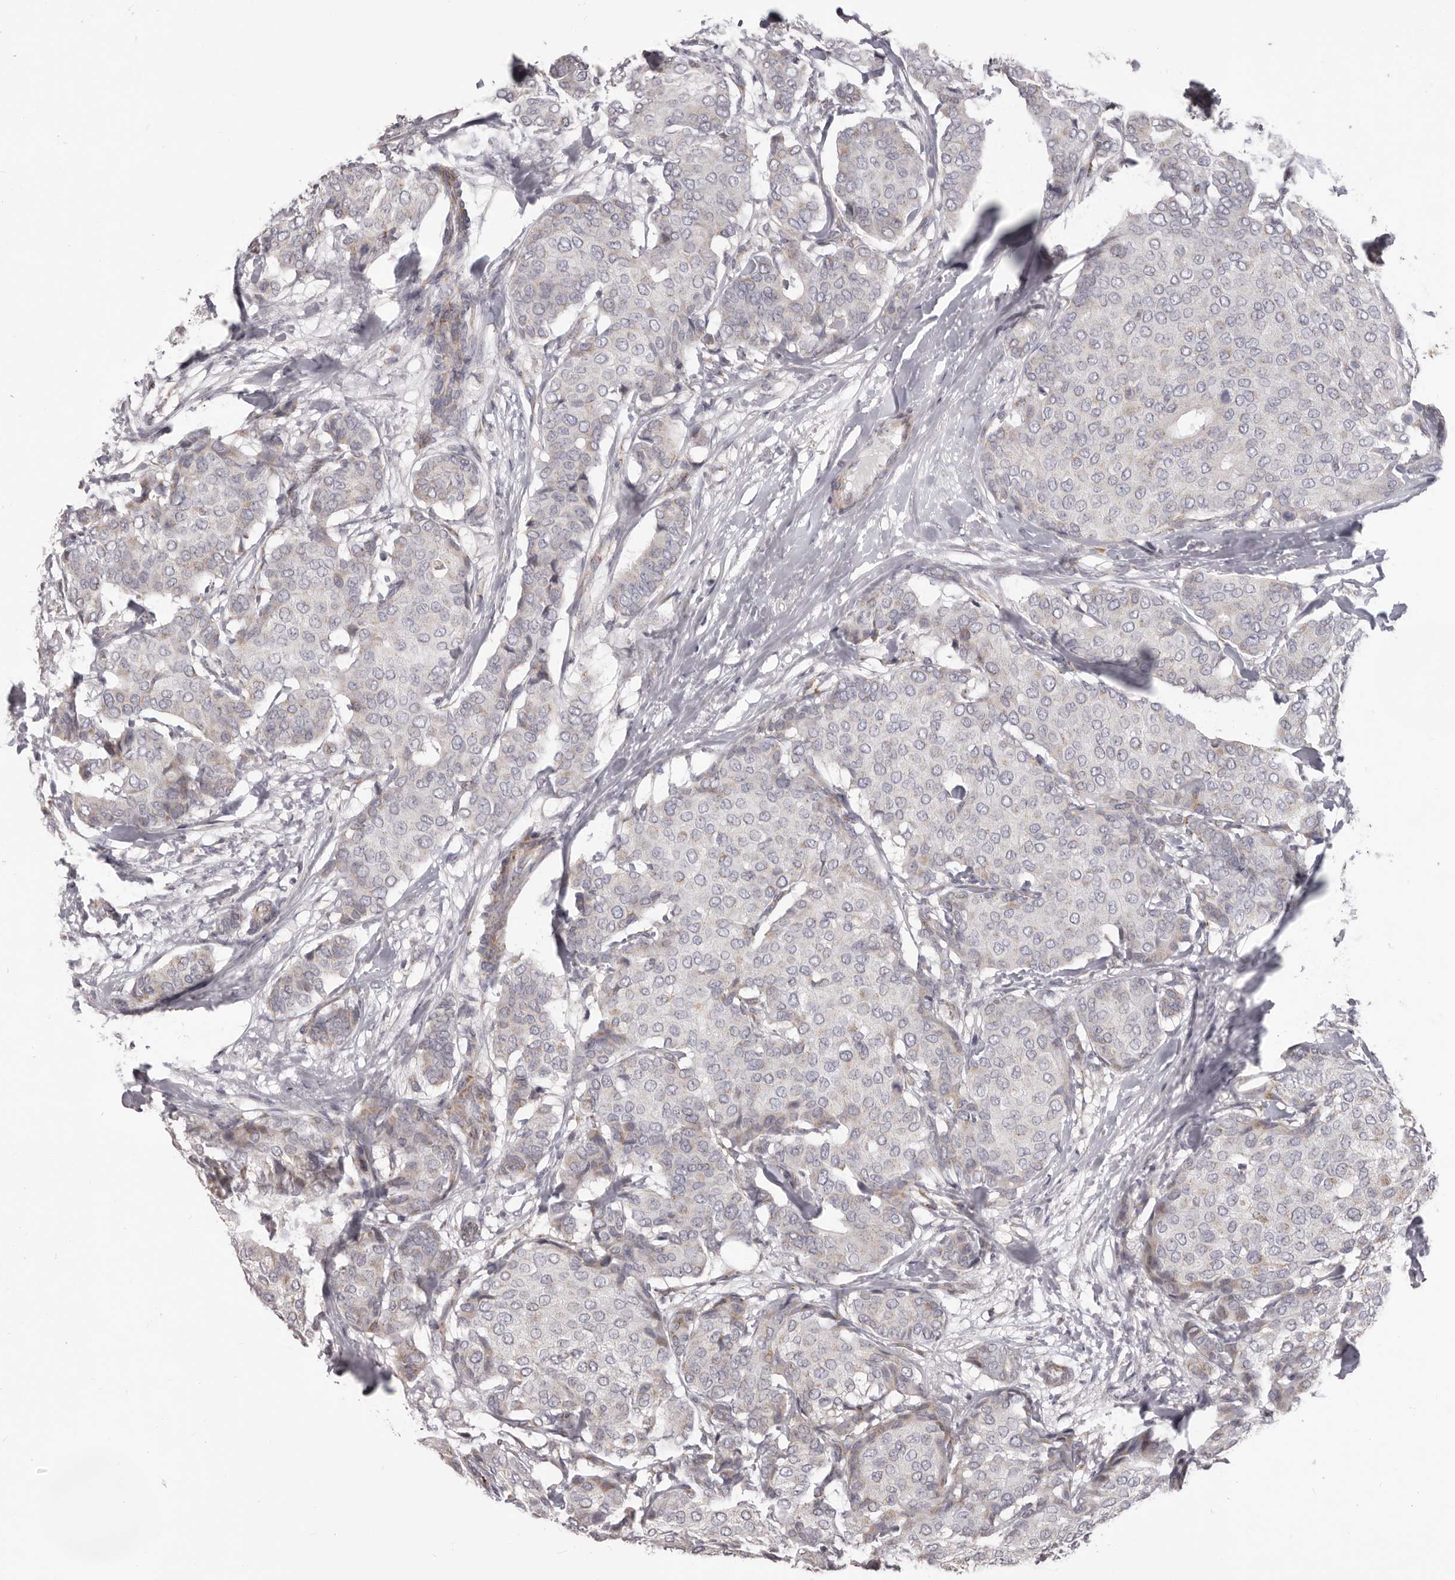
{"staining": {"intensity": "weak", "quantity": "<25%", "location": "cytoplasmic/membranous"}, "tissue": "breast cancer", "cell_type": "Tumor cells", "image_type": "cancer", "snomed": [{"axis": "morphology", "description": "Duct carcinoma"}, {"axis": "topography", "description": "Breast"}], "caption": "Photomicrograph shows no protein expression in tumor cells of breast cancer tissue.", "gene": "PRMT2", "patient": {"sex": "female", "age": 75}}